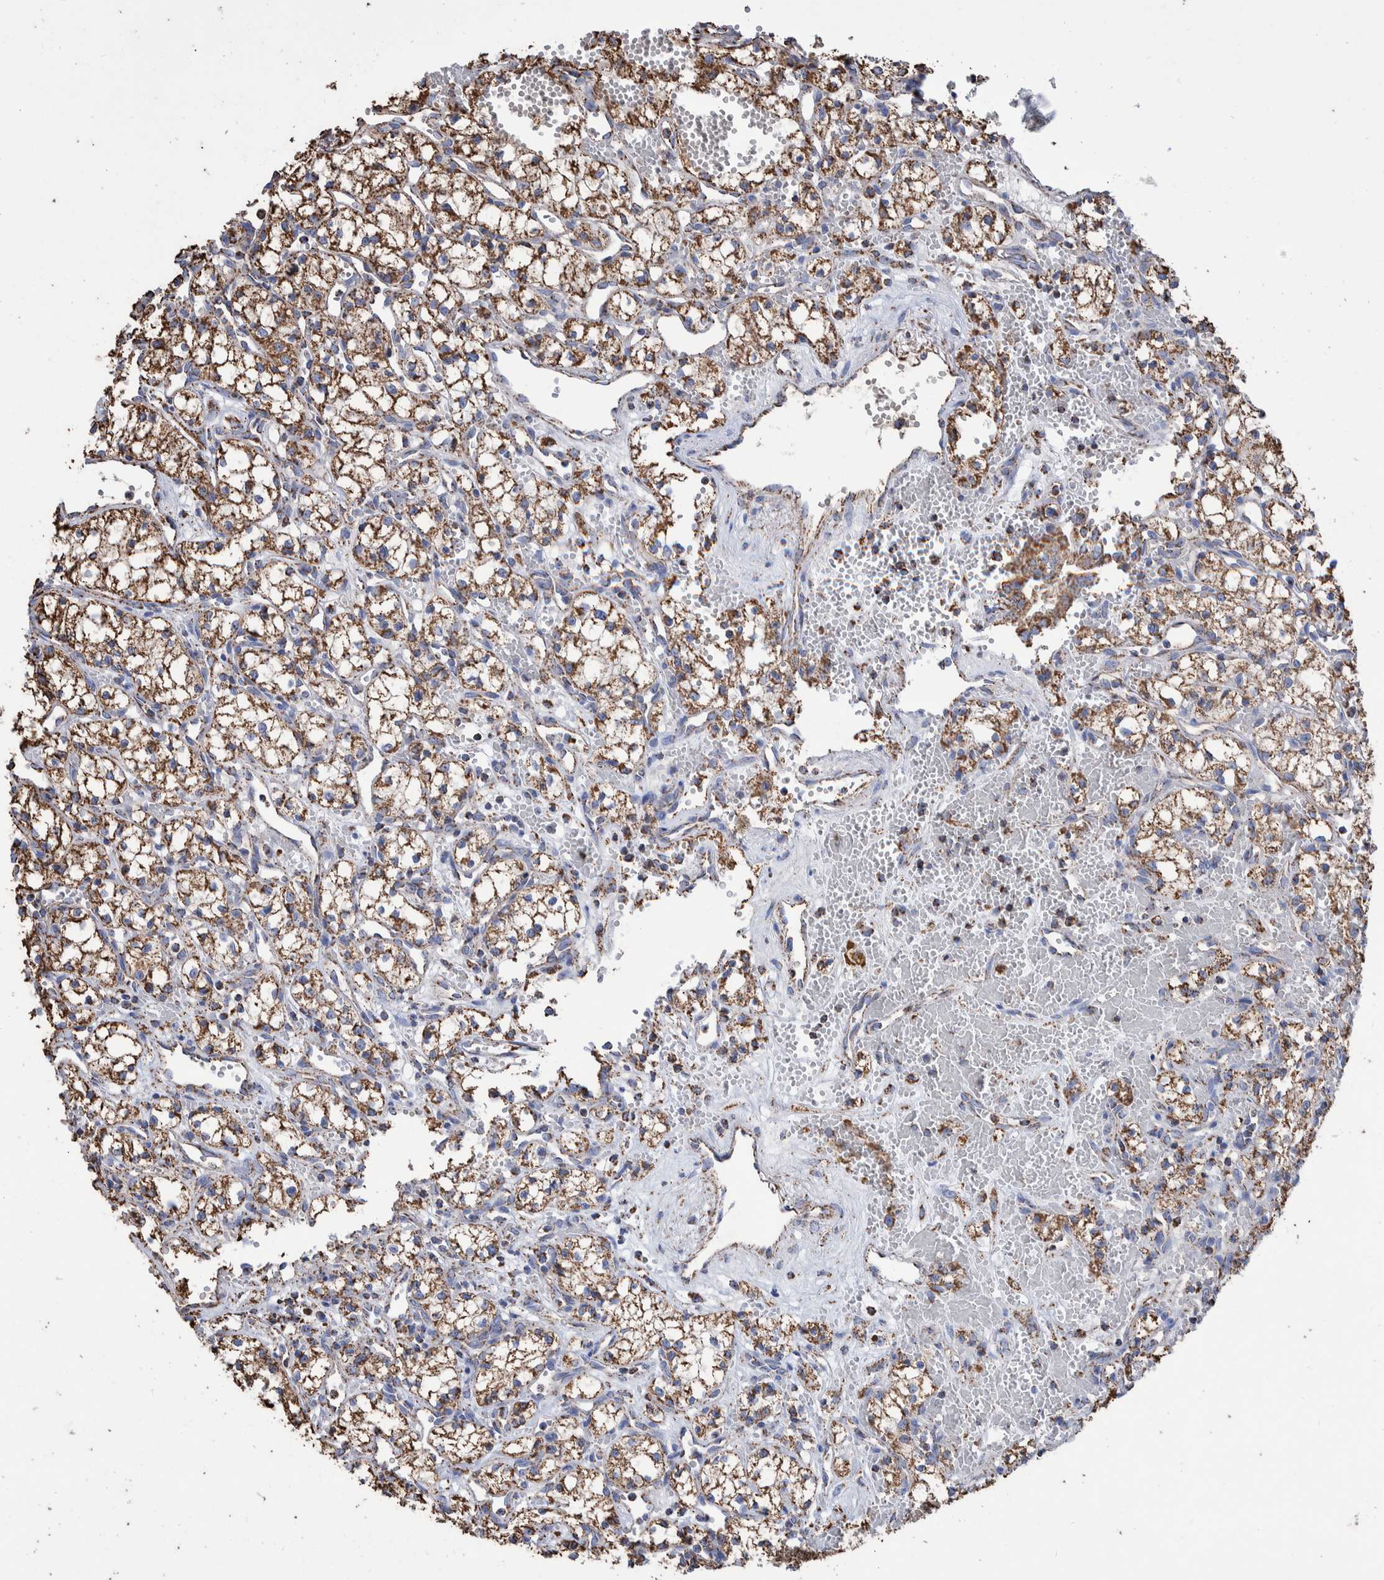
{"staining": {"intensity": "strong", "quantity": ">75%", "location": "cytoplasmic/membranous"}, "tissue": "renal cancer", "cell_type": "Tumor cells", "image_type": "cancer", "snomed": [{"axis": "morphology", "description": "Adenocarcinoma, NOS"}, {"axis": "topography", "description": "Kidney"}], "caption": "Protein staining of renal cancer (adenocarcinoma) tissue exhibits strong cytoplasmic/membranous expression in approximately >75% of tumor cells.", "gene": "VPS26C", "patient": {"sex": "male", "age": 59}}